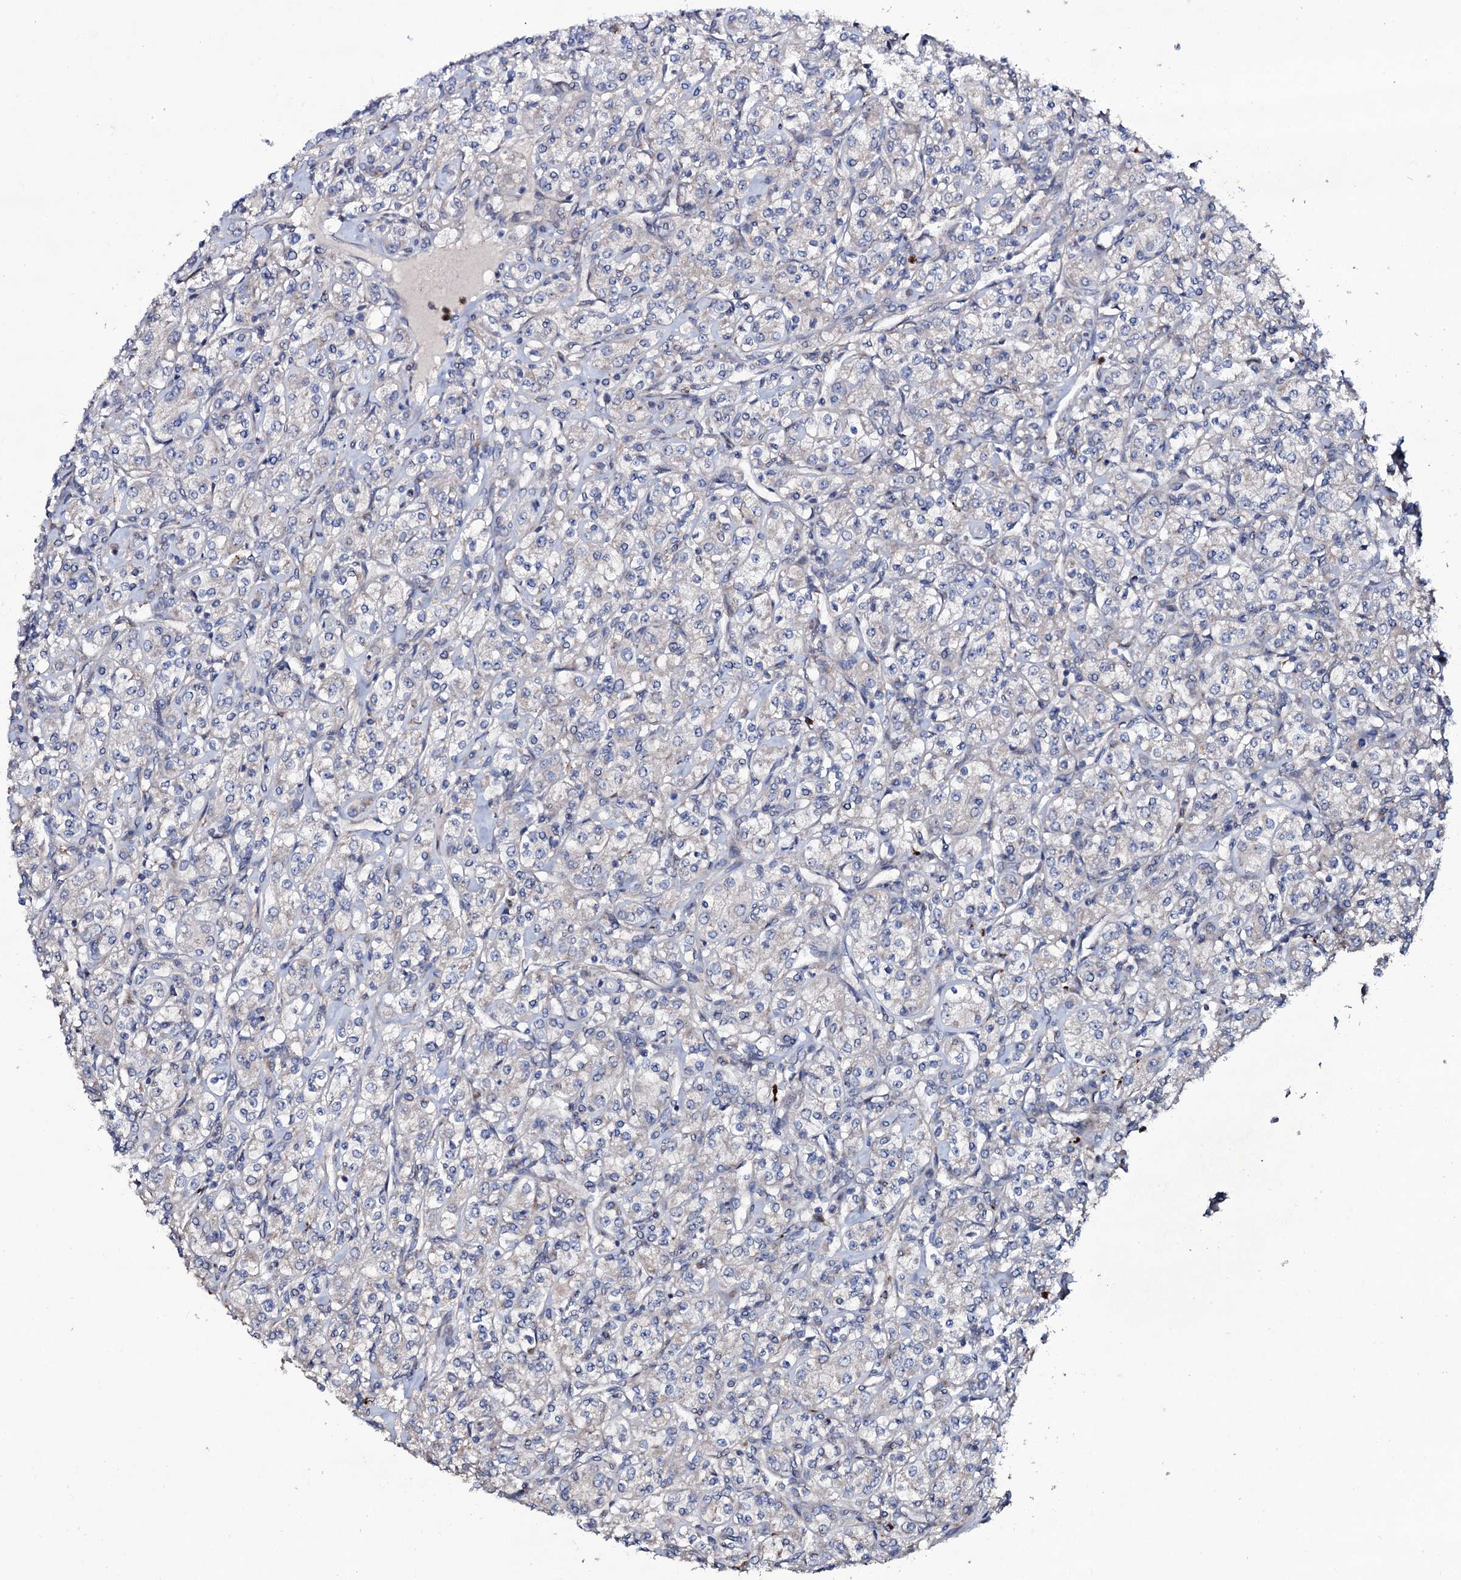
{"staining": {"intensity": "negative", "quantity": "none", "location": "none"}, "tissue": "renal cancer", "cell_type": "Tumor cells", "image_type": "cancer", "snomed": [{"axis": "morphology", "description": "Adenocarcinoma, NOS"}, {"axis": "topography", "description": "Kidney"}], "caption": "High power microscopy micrograph of an immunohistochemistry (IHC) photomicrograph of renal adenocarcinoma, revealing no significant staining in tumor cells. (DAB (3,3'-diaminobenzidine) IHC, high magnification).", "gene": "COG6", "patient": {"sex": "male", "age": 77}}